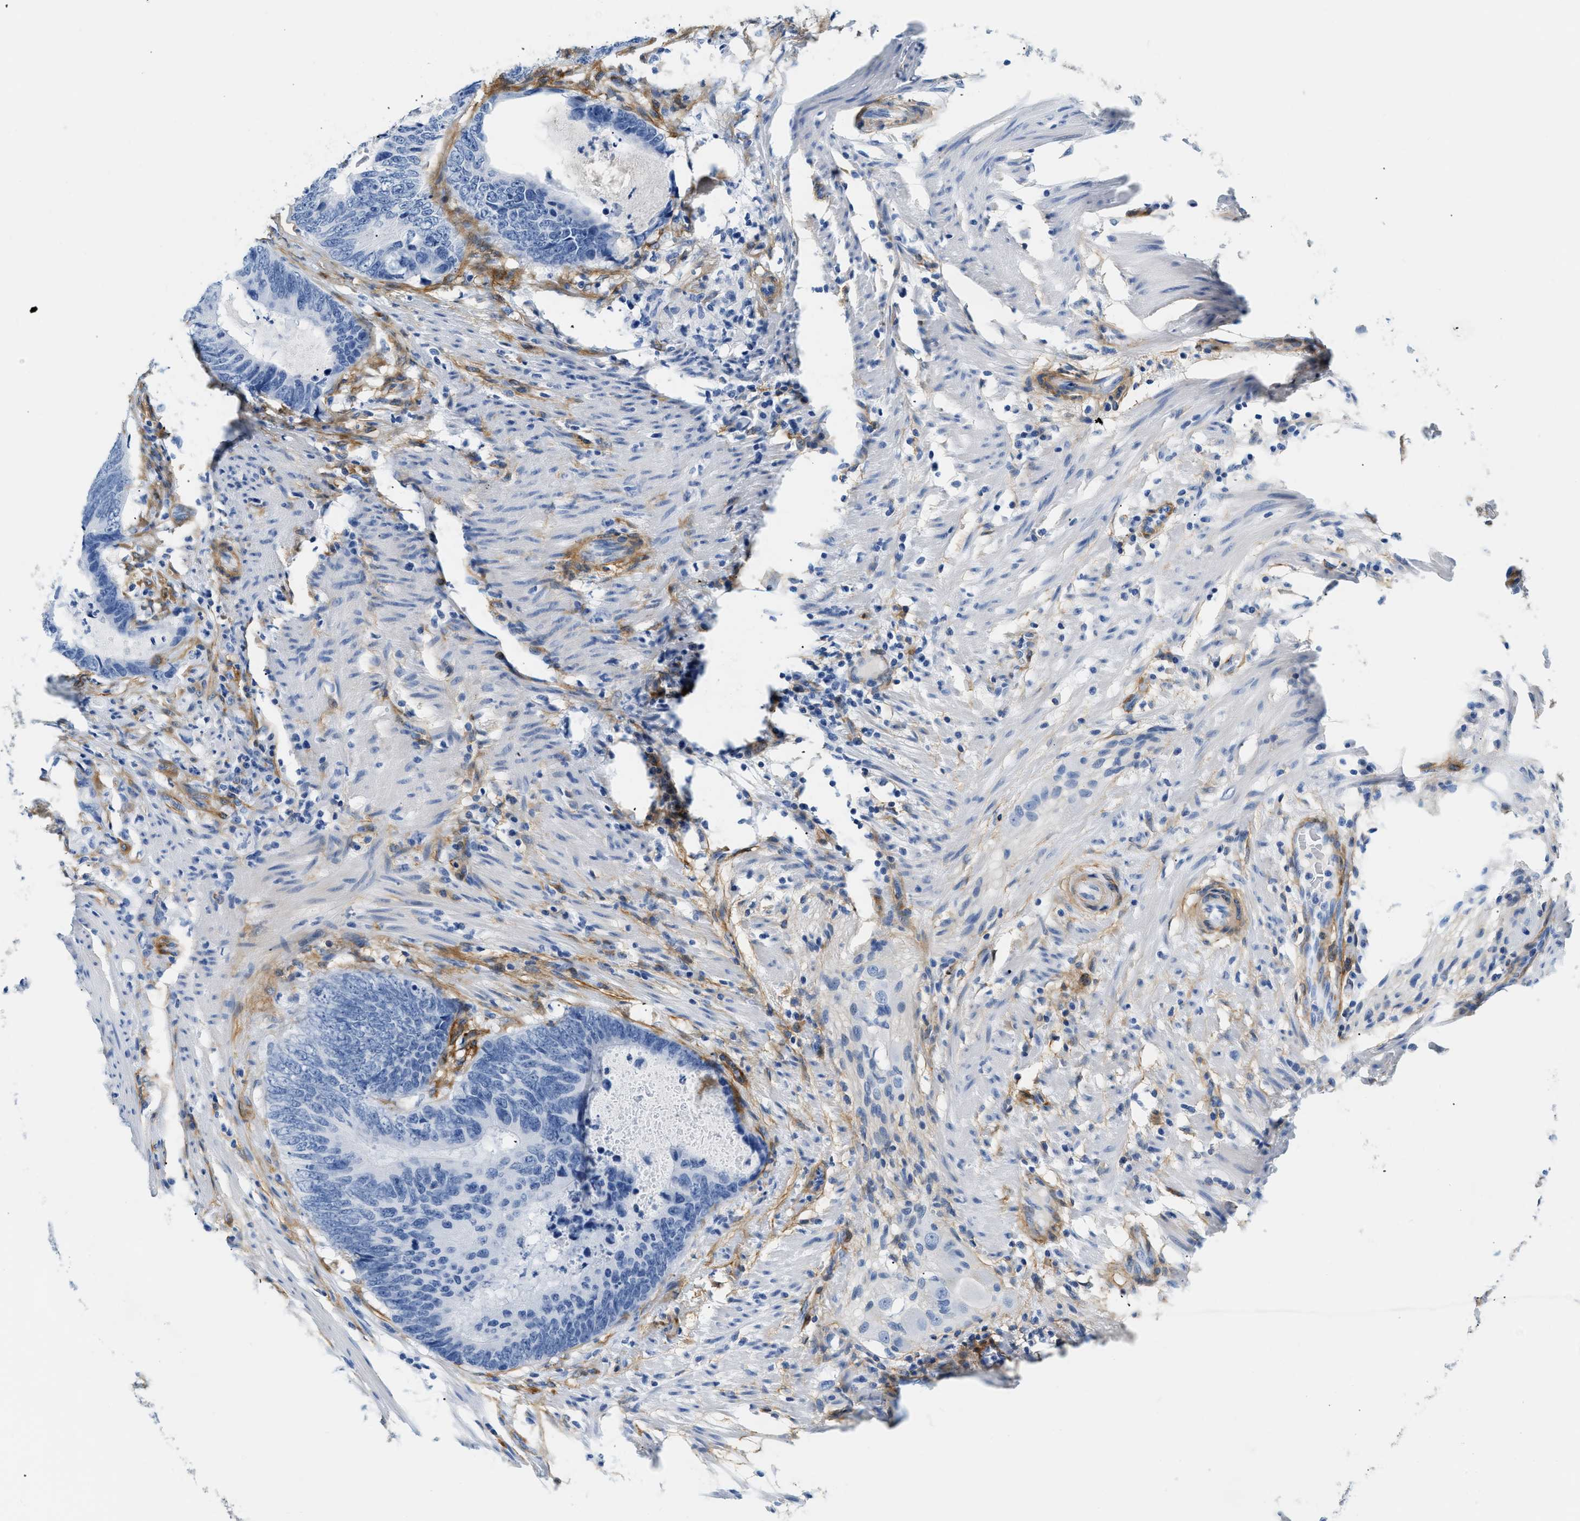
{"staining": {"intensity": "negative", "quantity": "none", "location": "none"}, "tissue": "colorectal cancer", "cell_type": "Tumor cells", "image_type": "cancer", "snomed": [{"axis": "morphology", "description": "Adenocarcinoma, NOS"}, {"axis": "topography", "description": "Colon"}], "caption": "High magnification brightfield microscopy of colorectal cancer (adenocarcinoma) stained with DAB (3,3'-diaminobenzidine) (brown) and counterstained with hematoxylin (blue): tumor cells show no significant positivity.", "gene": "PDGFRB", "patient": {"sex": "male", "age": 56}}